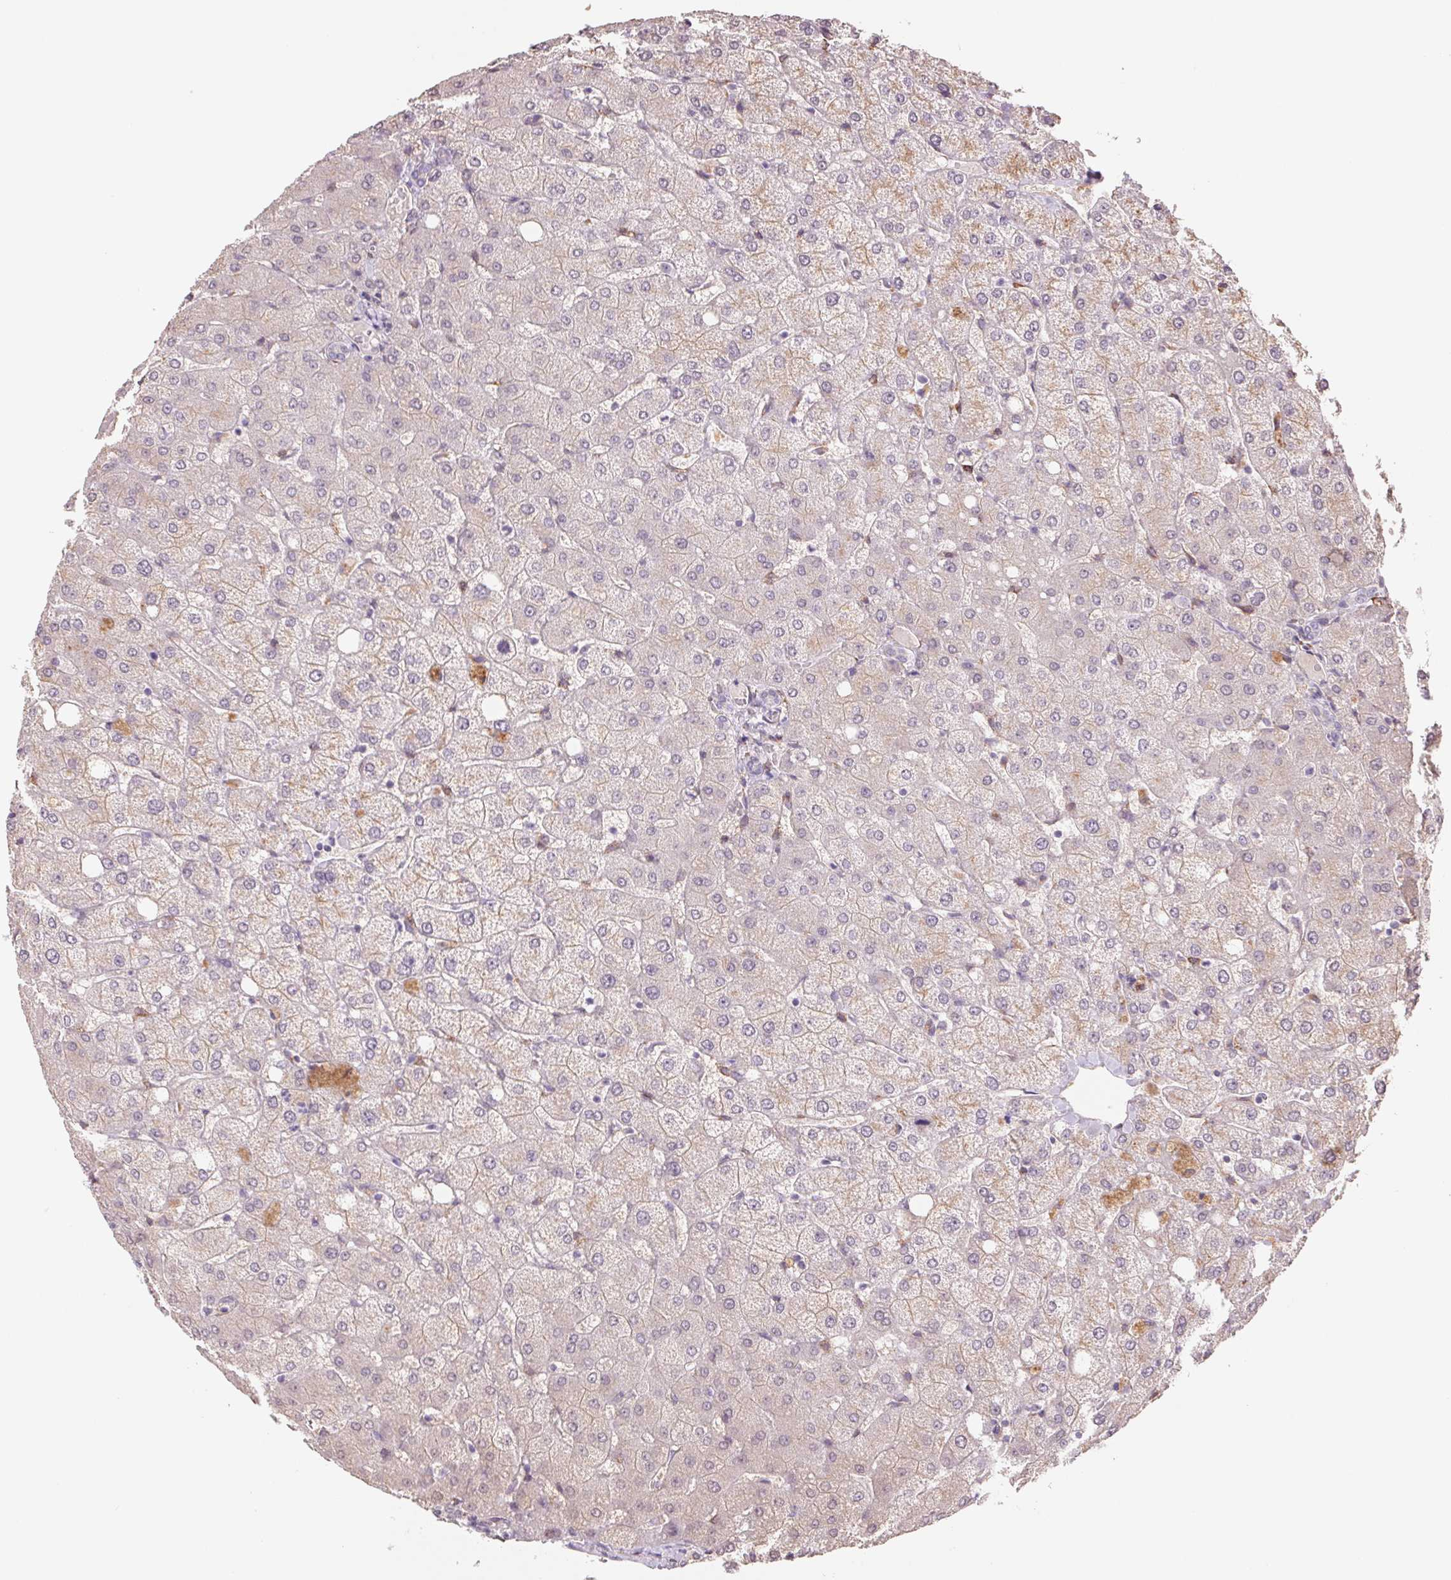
{"staining": {"intensity": "negative", "quantity": "none", "location": "none"}, "tissue": "liver", "cell_type": "Cholangiocytes", "image_type": "normal", "snomed": [{"axis": "morphology", "description": "Normal tissue, NOS"}, {"axis": "topography", "description": "Liver"}], "caption": "Immunohistochemical staining of benign liver exhibits no significant positivity in cholangiocytes.", "gene": "FKBP10", "patient": {"sex": "female", "age": 54}}